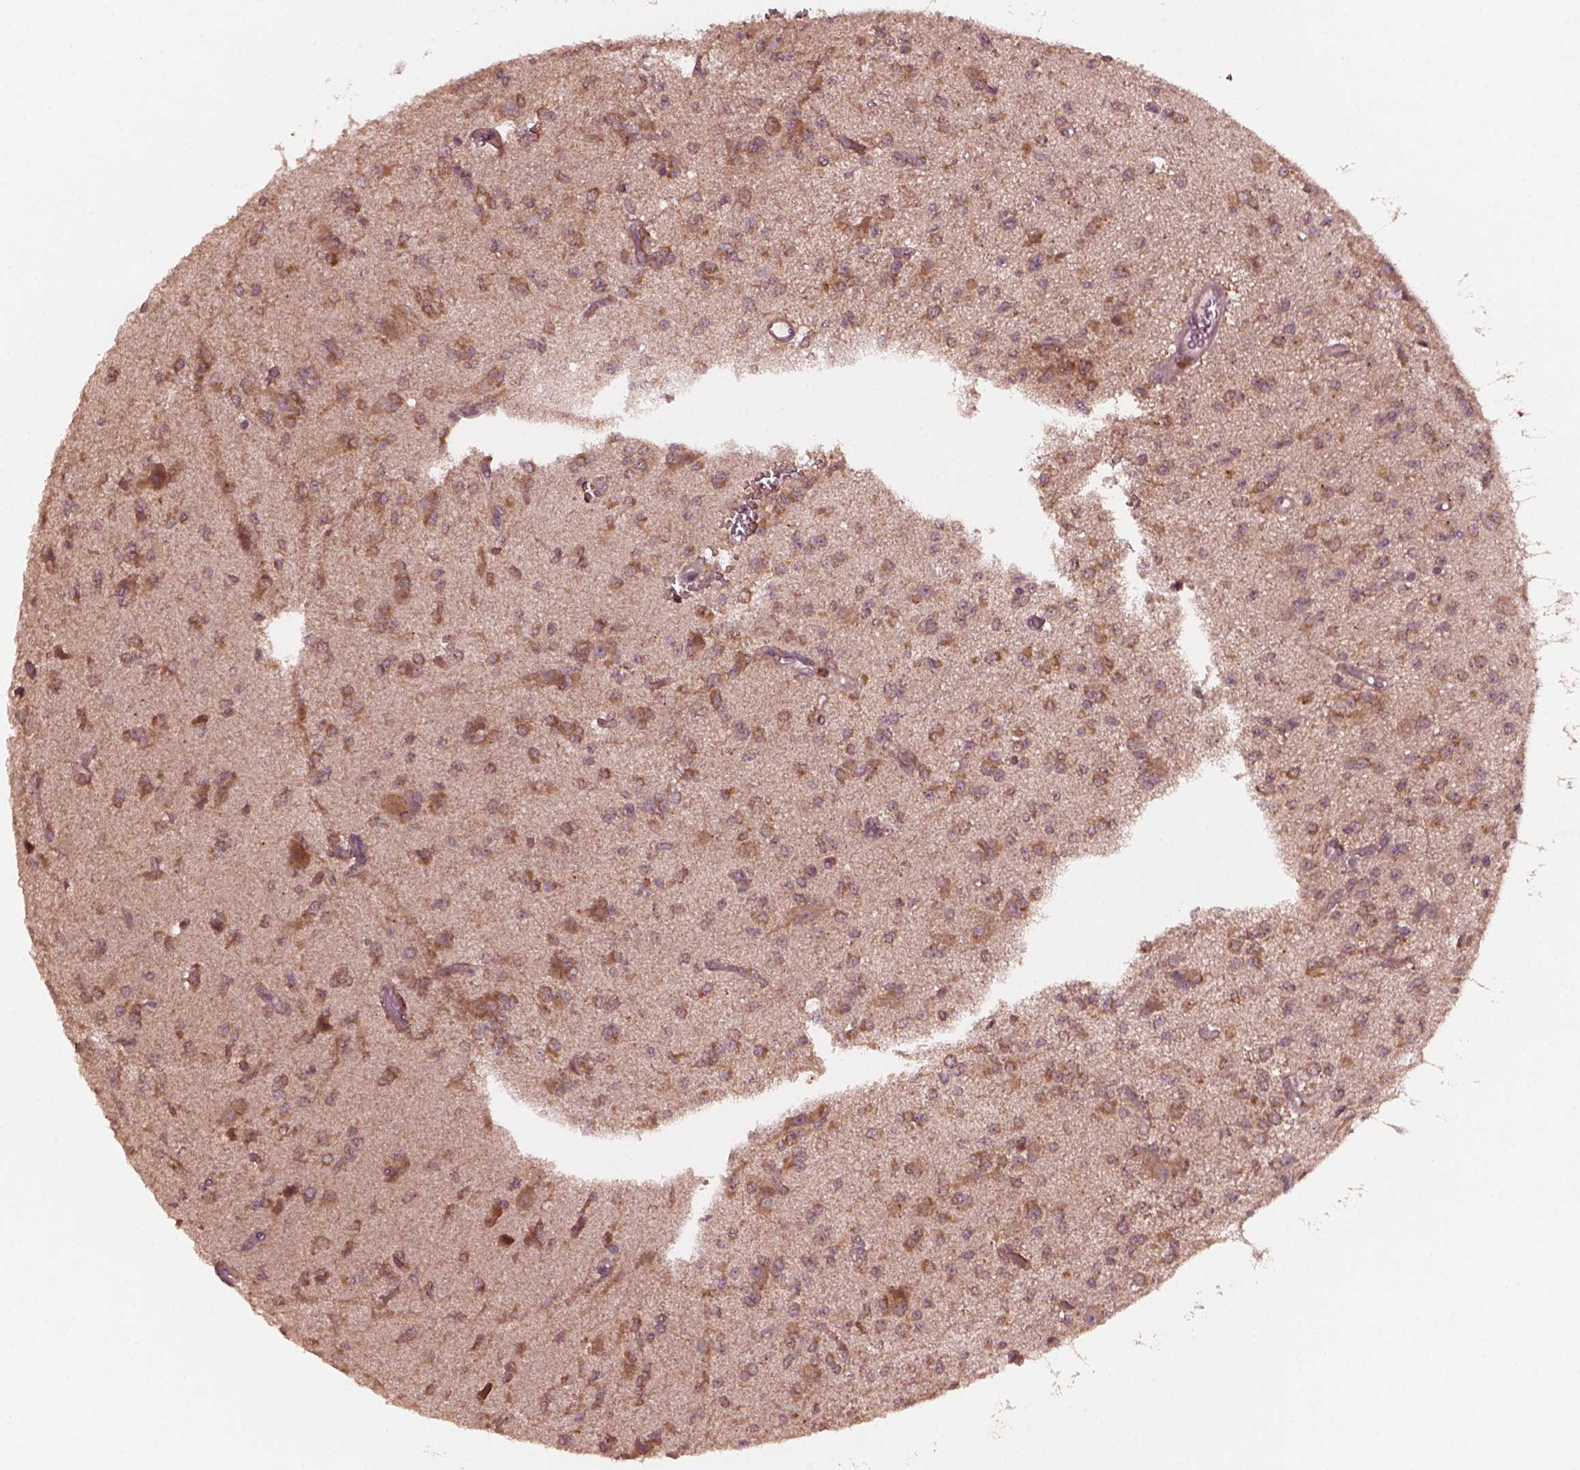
{"staining": {"intensity": "moderate", "quantity": ">75%", "location": "cytoplasmic/membranous"}, "tissue": "glioma", "cell_type": "Tumor cells", "image_type": "cancer", "snomed": [{"axis": "morphology", "description": "Glioma, malignant, Low grade"}, {"axis": "topography", "description": "Brain"}], "caption": "Glioma stained for a protein (brown) reveals moderate cytoplasmic/membranous positive positivity in about >75% of tumor cells.", "gene": "FAF2", "patient": {"sex": "male", "age": 27}}